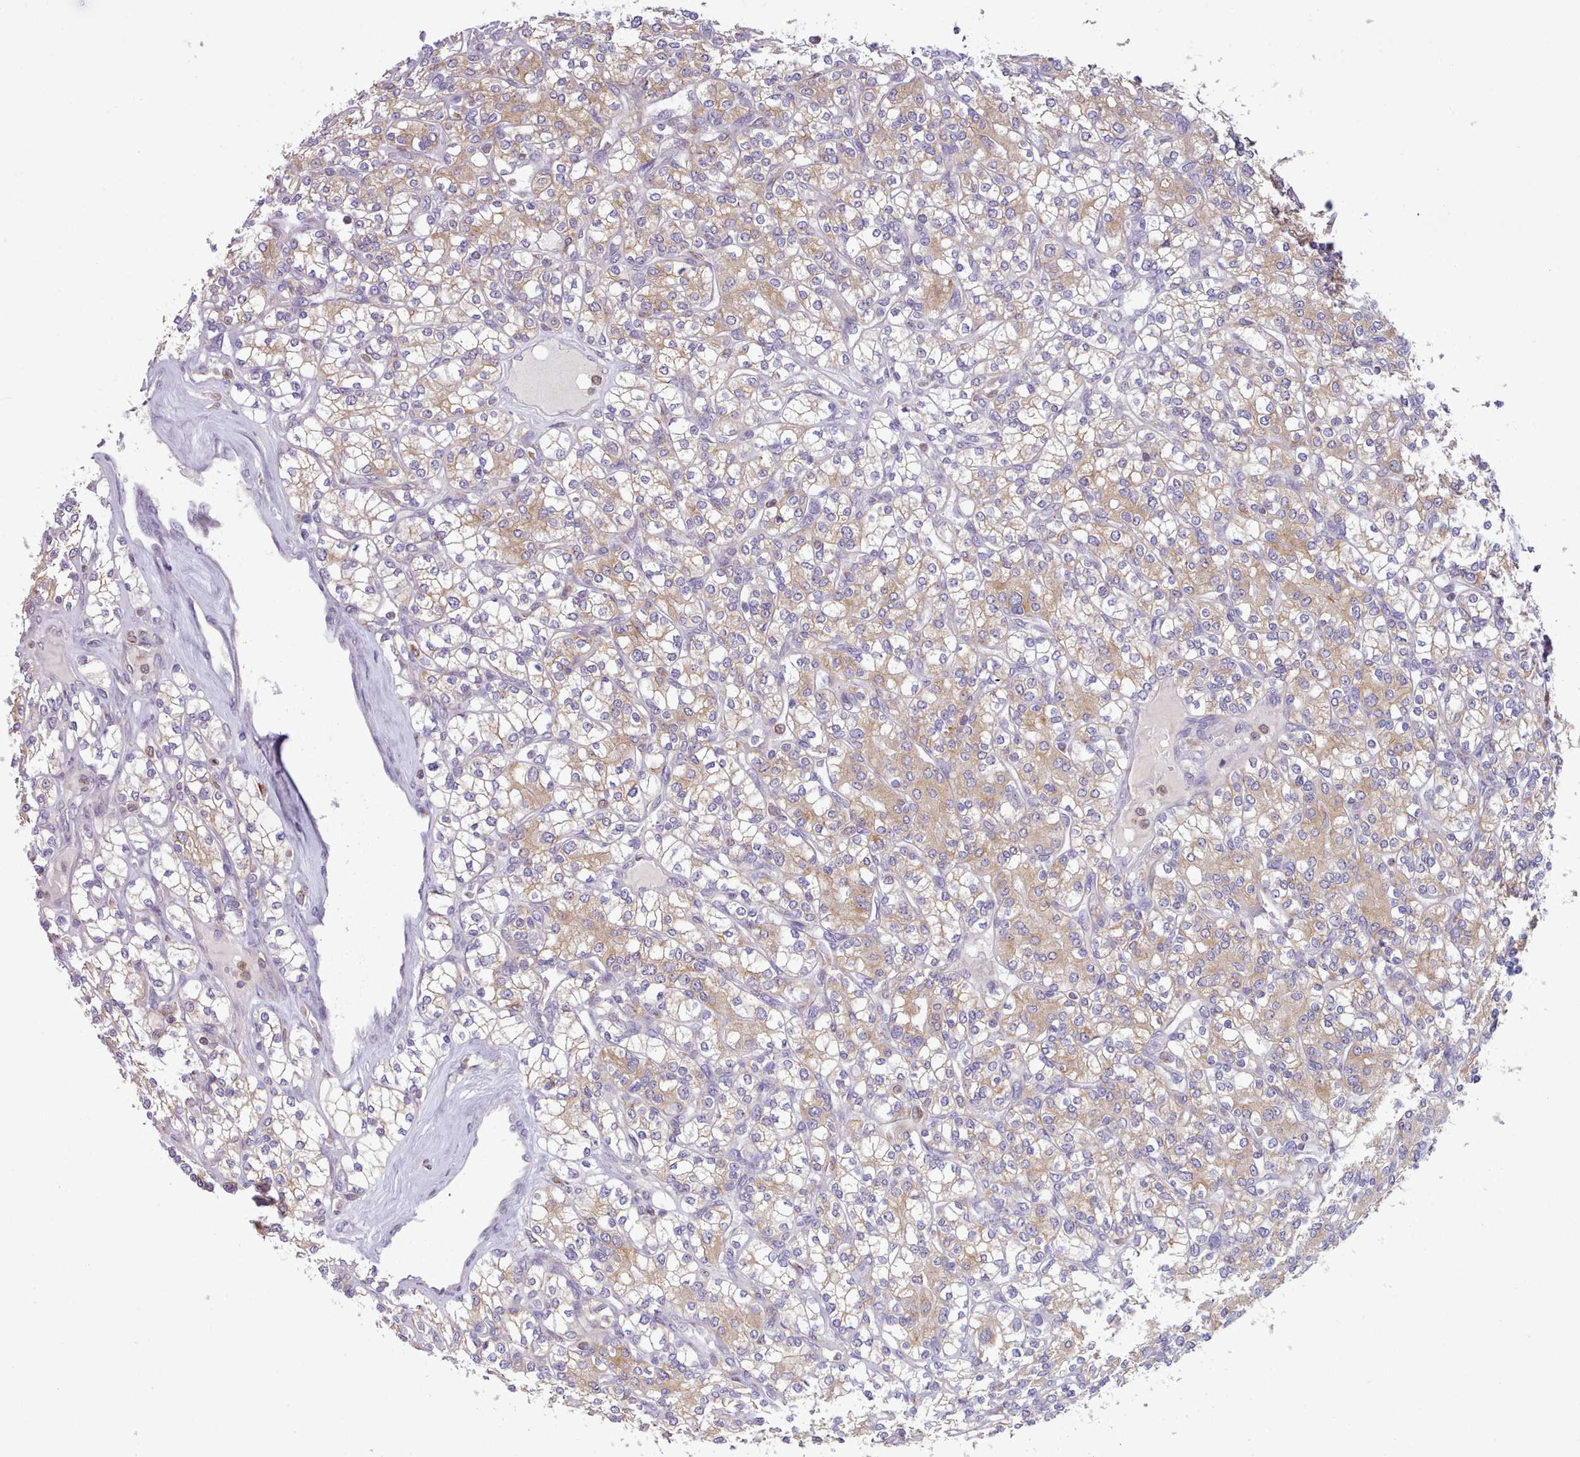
{"staining": {"intensity": "weak", "quantity": ">75%", "location": "cytoplasmic/membranous"}, "tissue": "renal cancer", "cell_type": "Tumor cells", "image_type": "cancer", "snomed": [{"axis": "morphology", "description": "Adenocarcinoma, NOS"}, {"axis": "topography", "description": "Kidney"}], "caption": "A histopathology image showing weak cytoplasmic/membranous expression in about >75% of tumor cells in renal cancer (adenocarcinoma), as visualized by brown immunohistochemical staining.", "gene": "CRYBG1", "patient": {"sex": "male", "age": 77}}